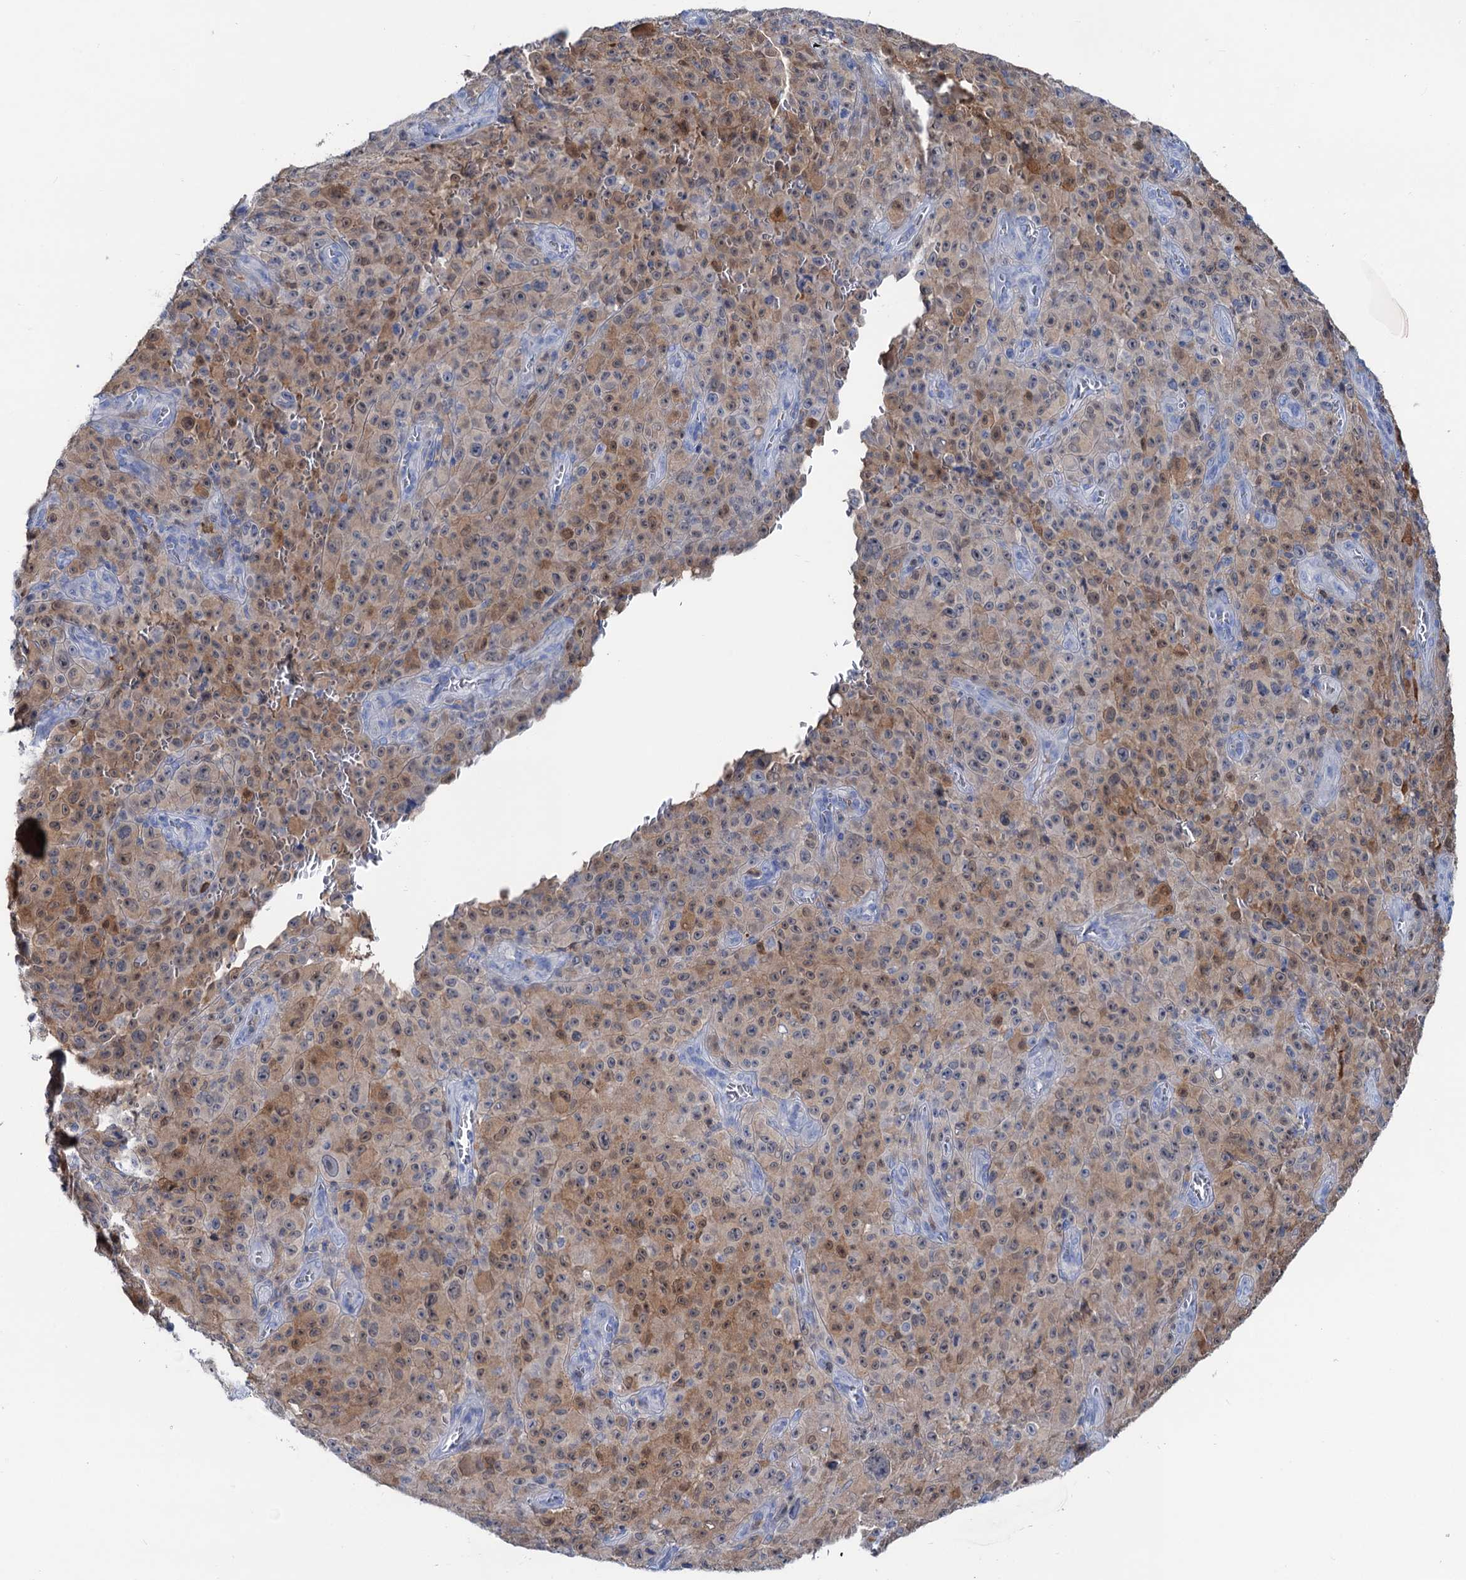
{"staining": {"intensity": "moderate", "quantity": "25%-75%", "location": "cytoplasmic/membranous,nuclear"}, "tissue": "melanoma", "cell_type": "Tumor cells", "image_type": "cancer", "snomed": [{"axis": "morphology", "description": "Malignant melanoma, NOS"}, {"axis": "topography", "description": "Skin"}], "caption": "High-power microscopy captured an immunohistochemistry image of malignant melanoma, revealing moderate cytoplasmic/membranous and nuclear staining in approximately 25%-75% of tumor cells.", "gene": "FAH", "patient": {"sex": "female", "age": 82}}